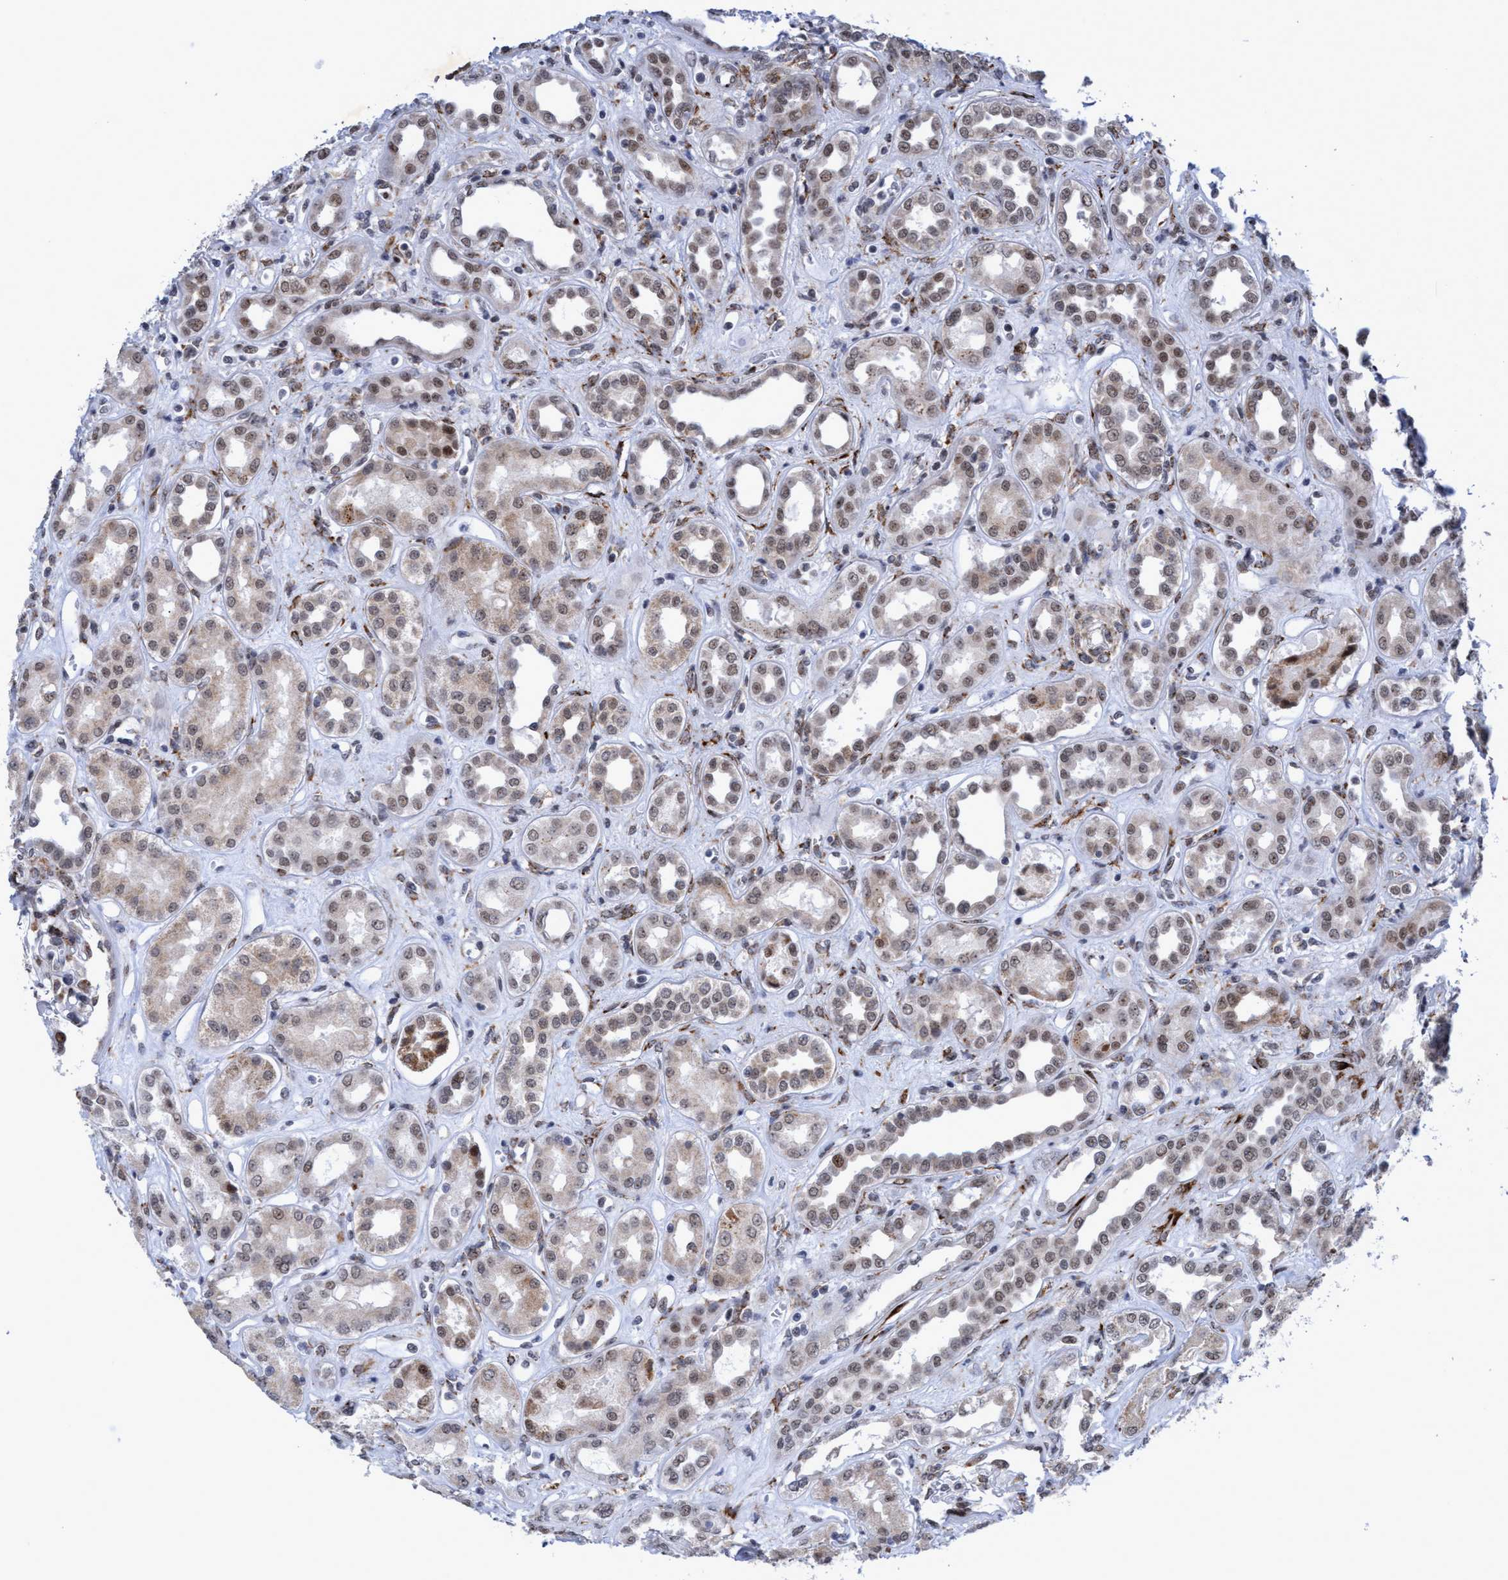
{"staining": {"intensity": "strong", "quantity": "25%-75%", "location": "cytoplasmic/membranous"}, "tissue": "kidney", "cell_type": "Cells in glomeruli", "image_type": "normal", "snomed": [{"axis": "morphology", "description": "Normal tissue, NOS"}, {"axis": "topography", "description": "Kidney"}], "caption": "Kidney stained with IHC demonstrates strong cytoplasmic/membranous staining in about 25%-75% of cells in glomeruli.", "gene": "GLT6D1", "patient": {"sex": "male", "age": 59}}